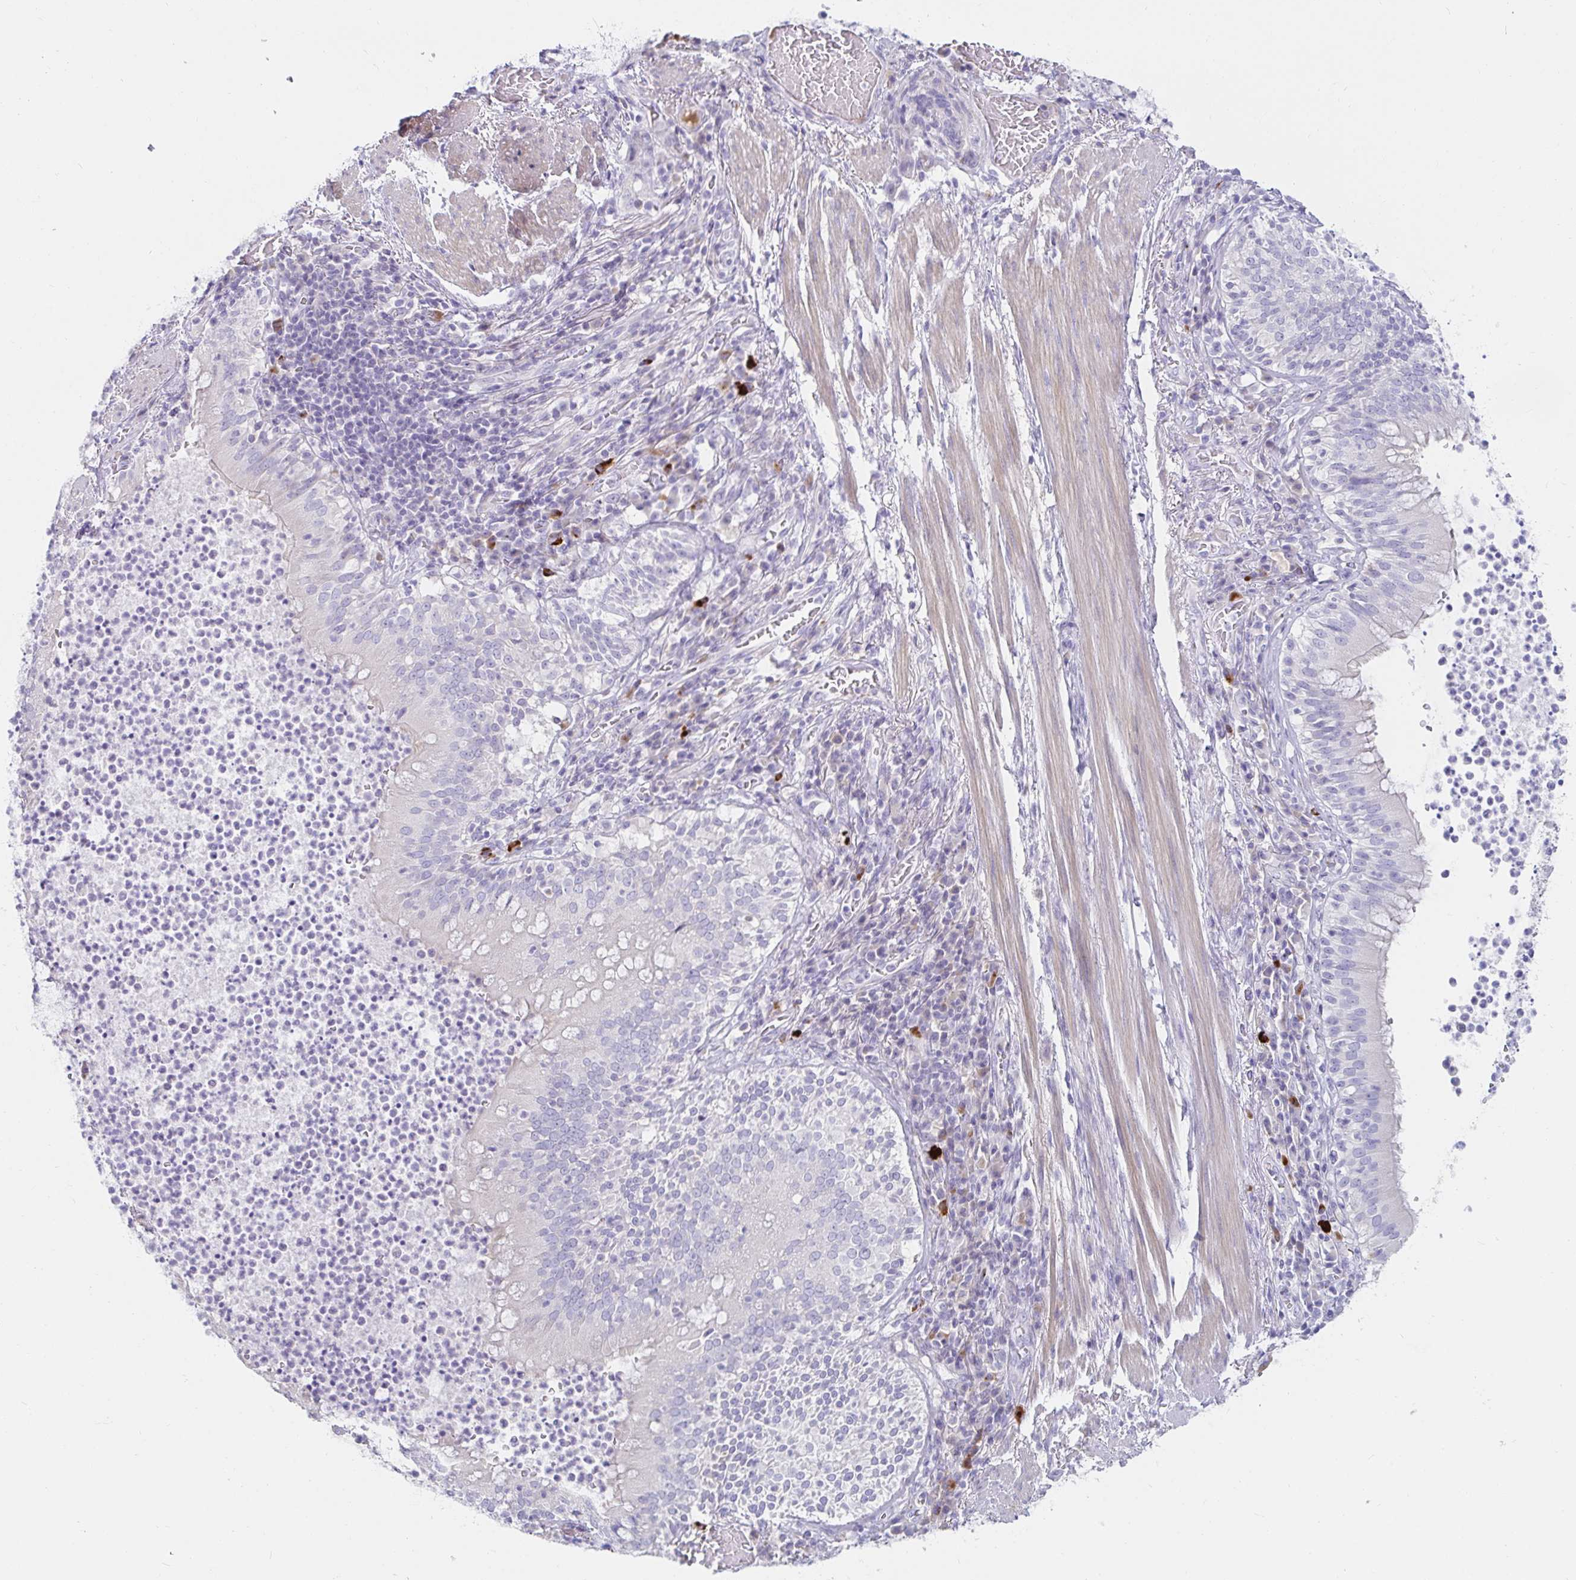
{"staining": {"intensity": "negative", "quantity": "none", "location": "none"}, "tissue": "bronchus", "cell_type": "Respiratory epithelial cells", "image_type": "normal", "snomed": [{"axis": "morphology", "description": "Normal tissue, NOS"}, {"axis": "topography", "description": "Lymph node"}, {"axis": "topography", "description": "Bronchus"}], "caption": "An image of human bronchus is negative for staining in respiratory epithelial cells. (DAB immunohistochemistry (IHC) with hematoxylin counter stain).", "gene": "C4orf17", "patient": {"sex": "male", "age": 56}}